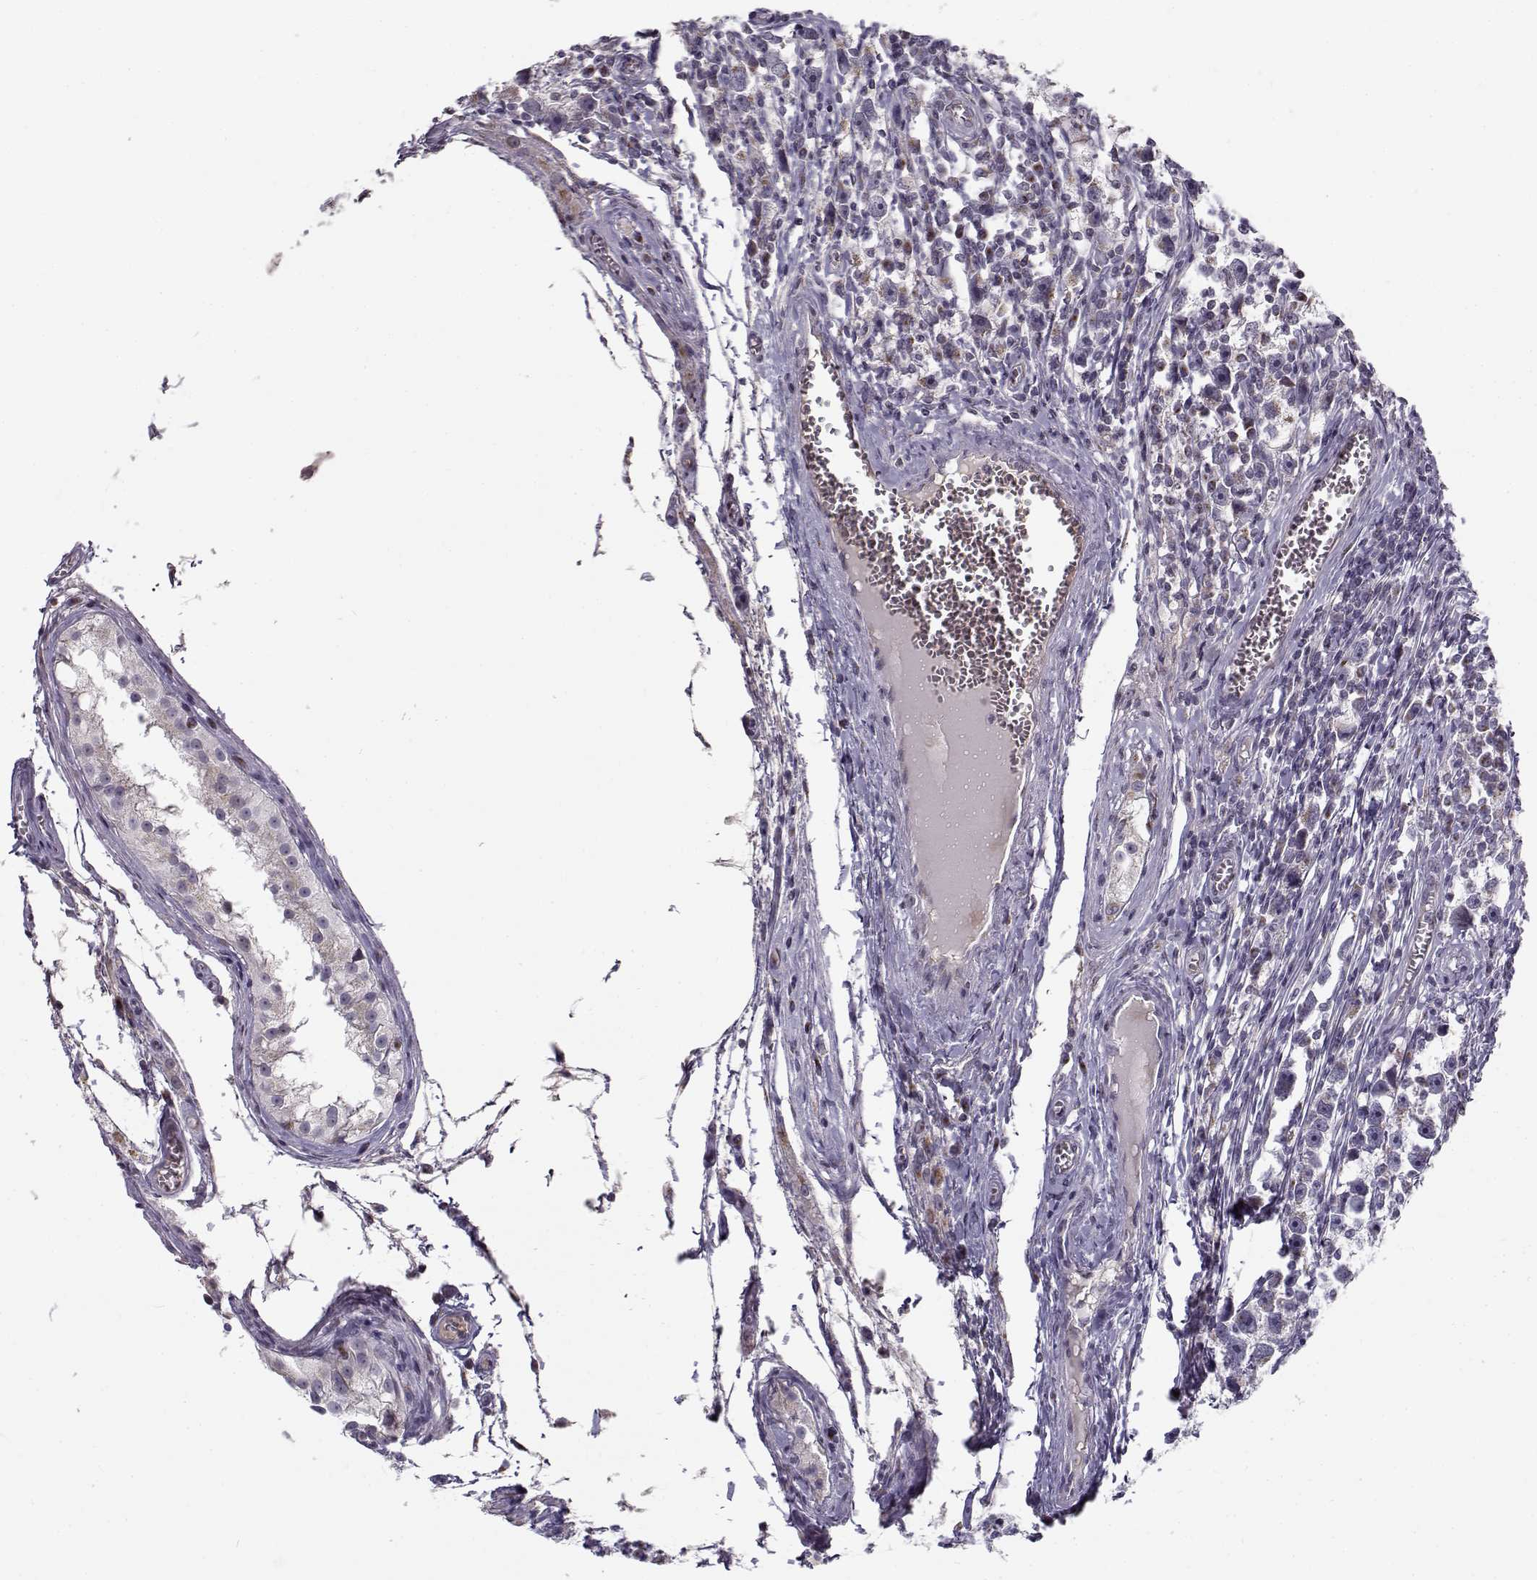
{"staining": {"intensity": "negative", "quantity": "none", "location": "none"}, "tissue": "testis cancer", "cell_type": "Tumor cells", "image_type": "cancer", "snomed": [{"axis": "morphology", "description": "Seminoma, NOS"}, {"axis": "topography", "description": "Testis"}], "caption": "This is a micrograph of immunohistochemistry (IHC) staining of testis cancer (seminoma), which shows no expression in tumor cells. (Brightfield microscopy of DAB (3,3'-diaminobenzidine) immunohistochemistry at high magnification).", "gene": "SLC4A5", "patient": {"sex": "male", "age": 30}}